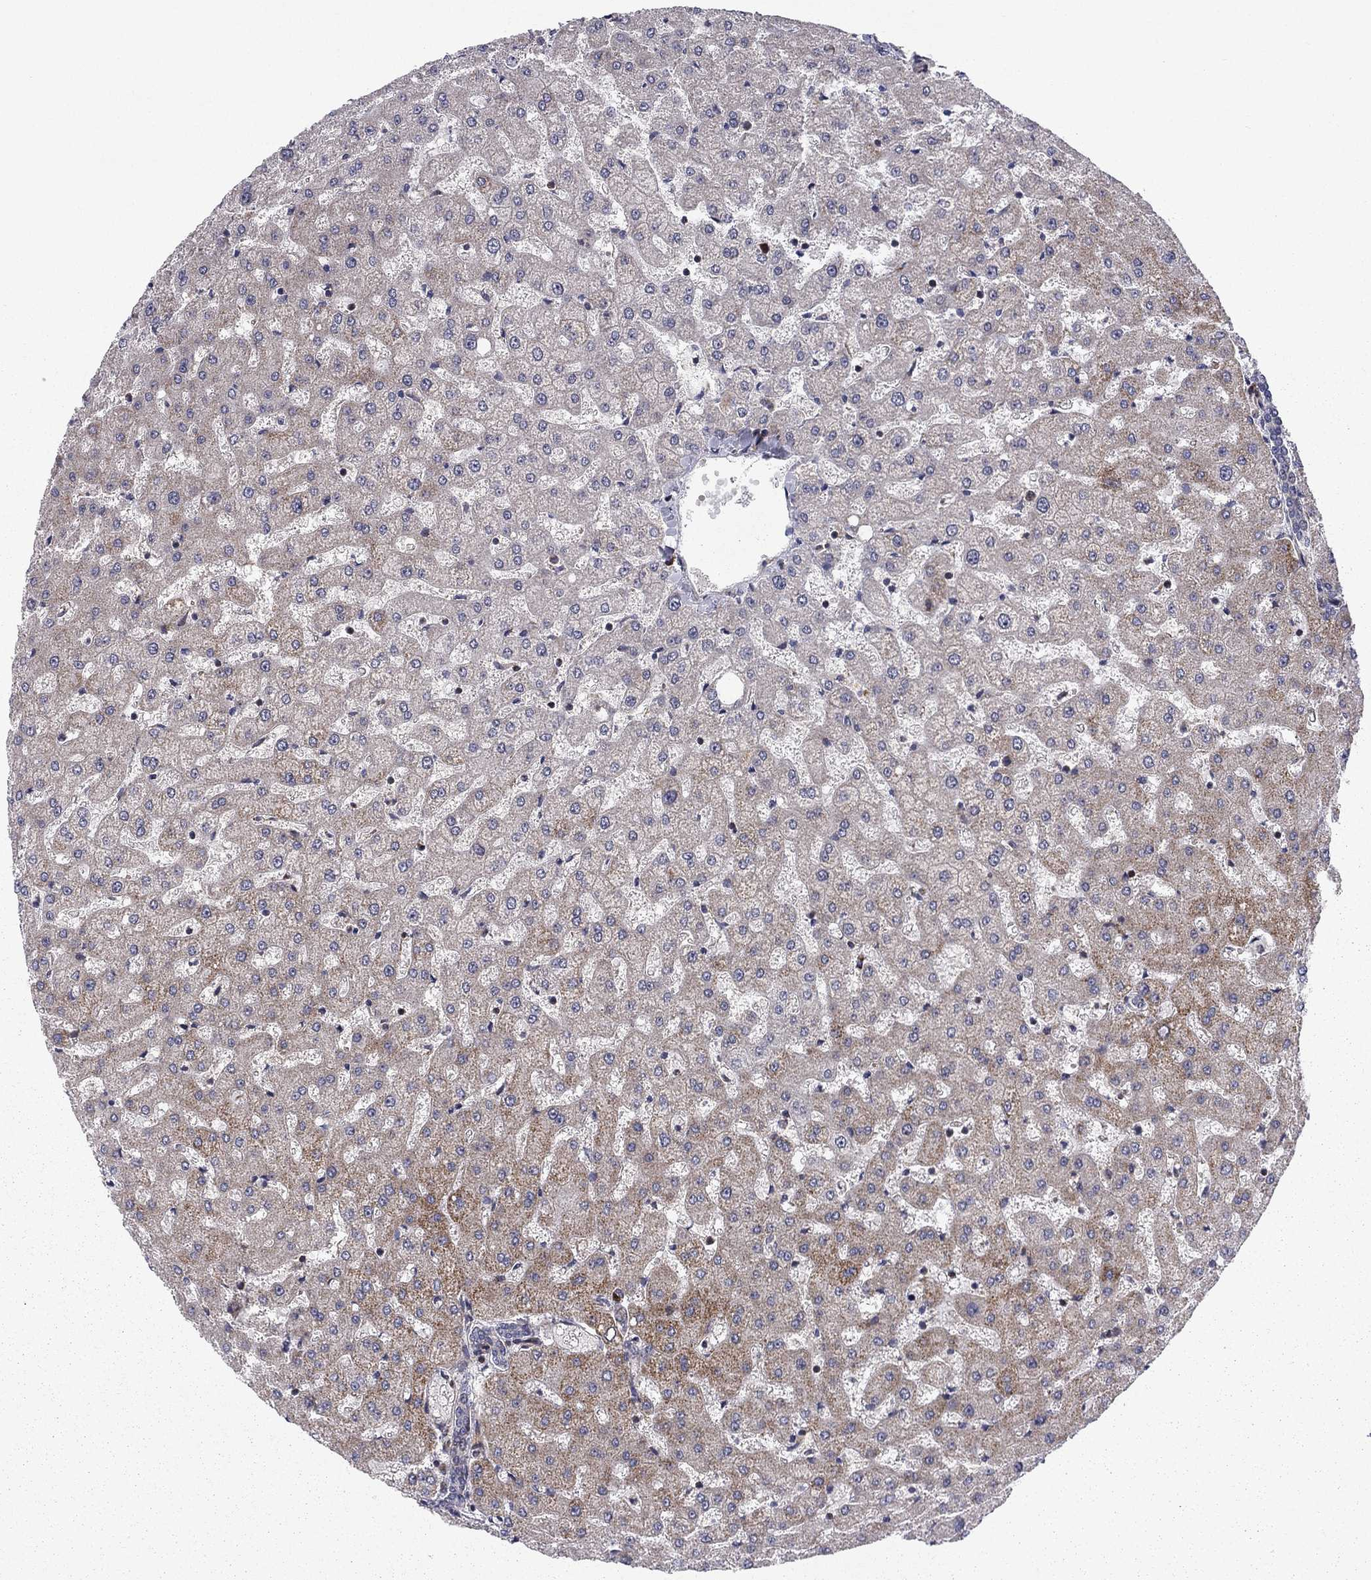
{"staining": {"intensity": "negative", "quantity": "none", "location": "none"}, "tissue": "liver", "cell_type": "Cholangiocytes", "image_type": "normal", "snomed": [{"axis": "morphology", "description": "Normal tissue, NOS"}, {"axis": "topography", "description": "Liver"}], "caption": "High power microscopy histopathology image of an immunohistochemistry photomicrograph of benign liver, revealing no significant staining in cholangiocytes.", "gene": "MIOS", "patient": {"sex": "female", "age": 50}}